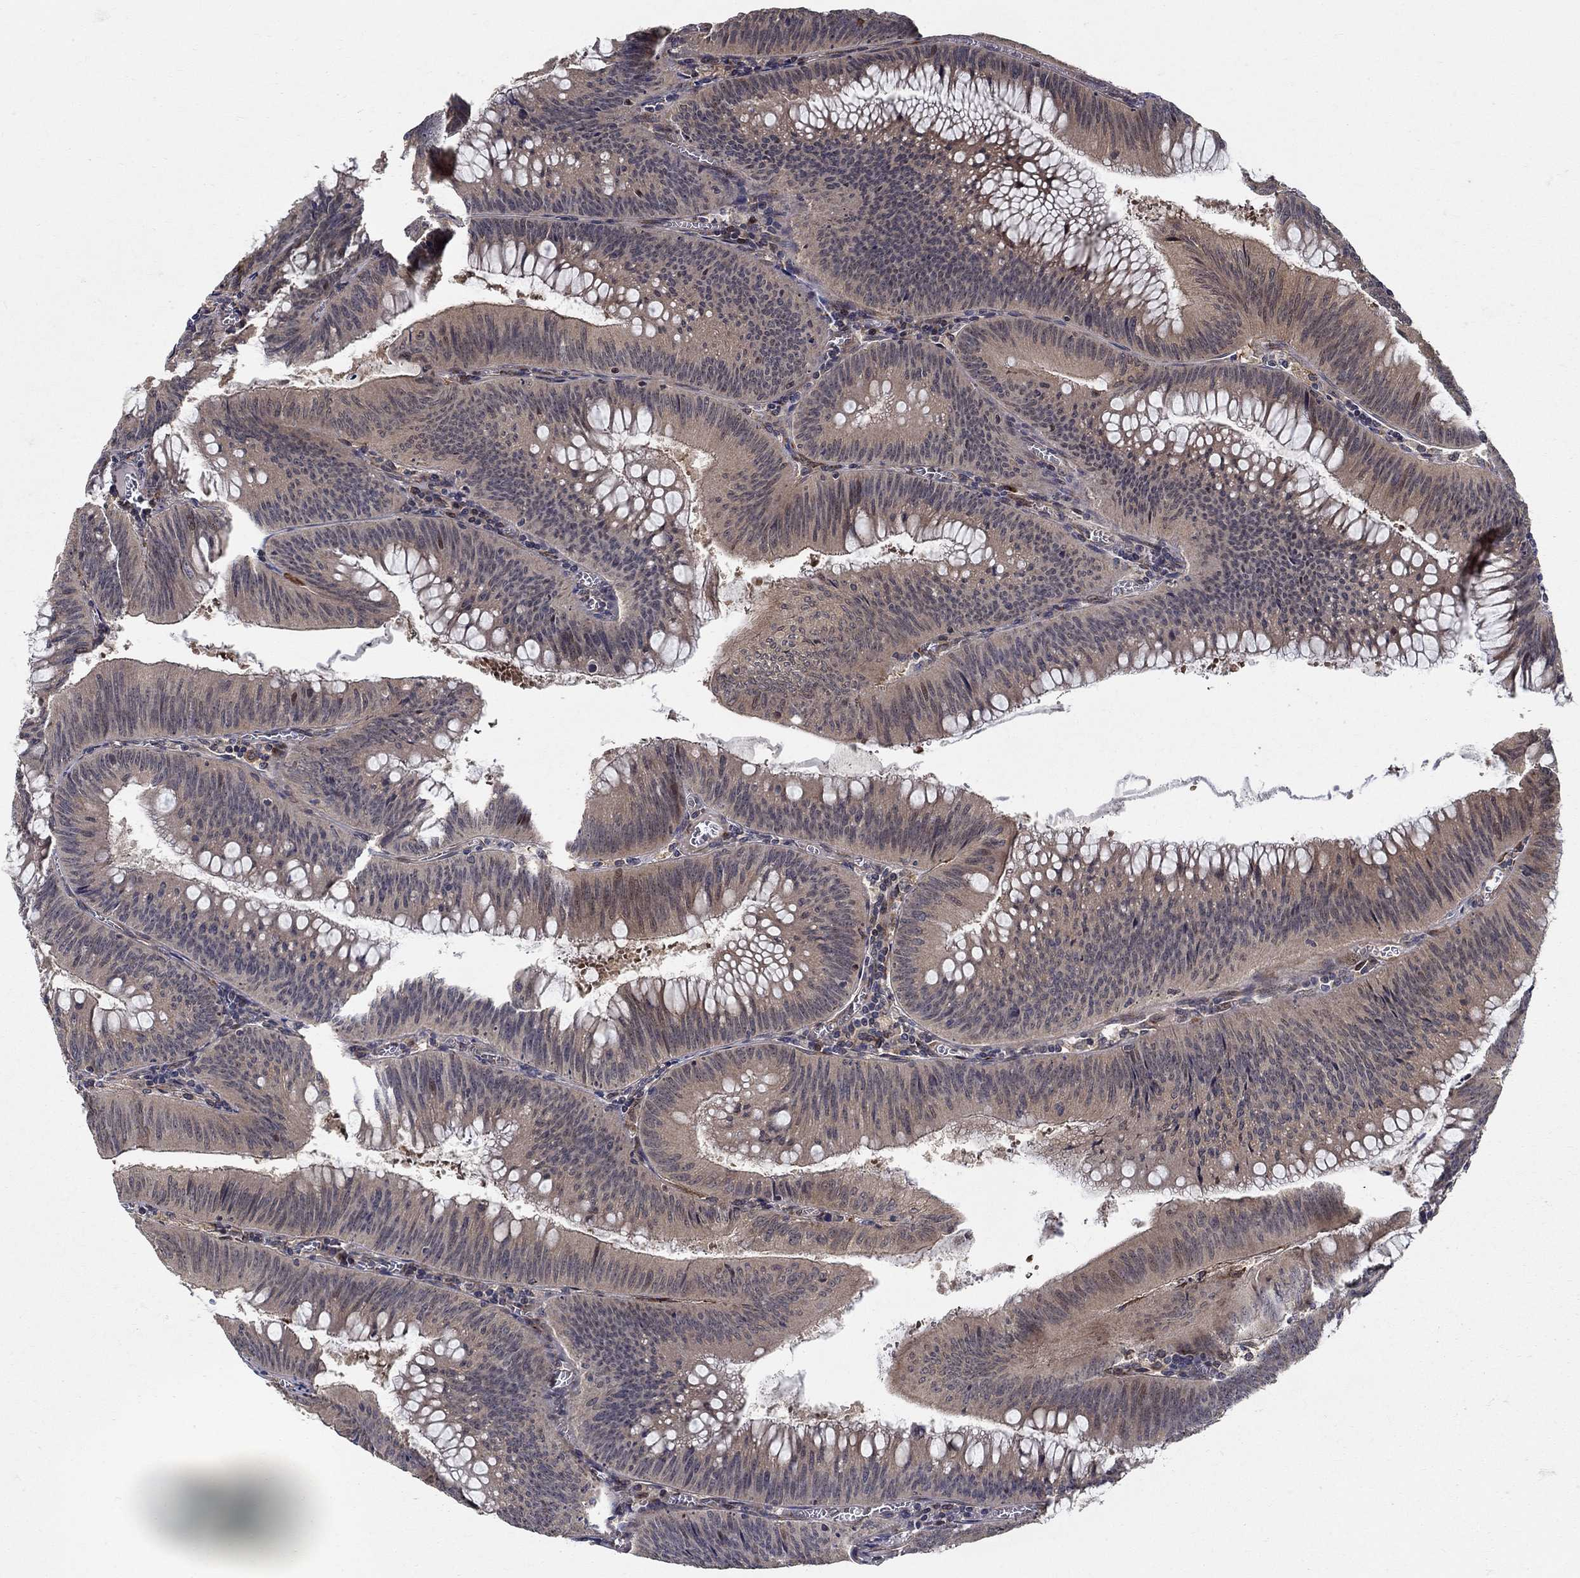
{"staining": {"intensity": "negative", "quantity": "none", "location": "none"}, "tissue": "colorectal cancer", "cell_type": "Tumor cells", "image_type": "cancer", "snomed": [{"axis": "morphology", "description": "Adenocarcinoma, NOS"}, {"axis": "topography", "description": "Rectum"}], "caption": "Tumor cells are negative for brown protein staining in colorectal cancer.", "gene": "ZNF594", "patient": {"sex": "female", "age": 72}}